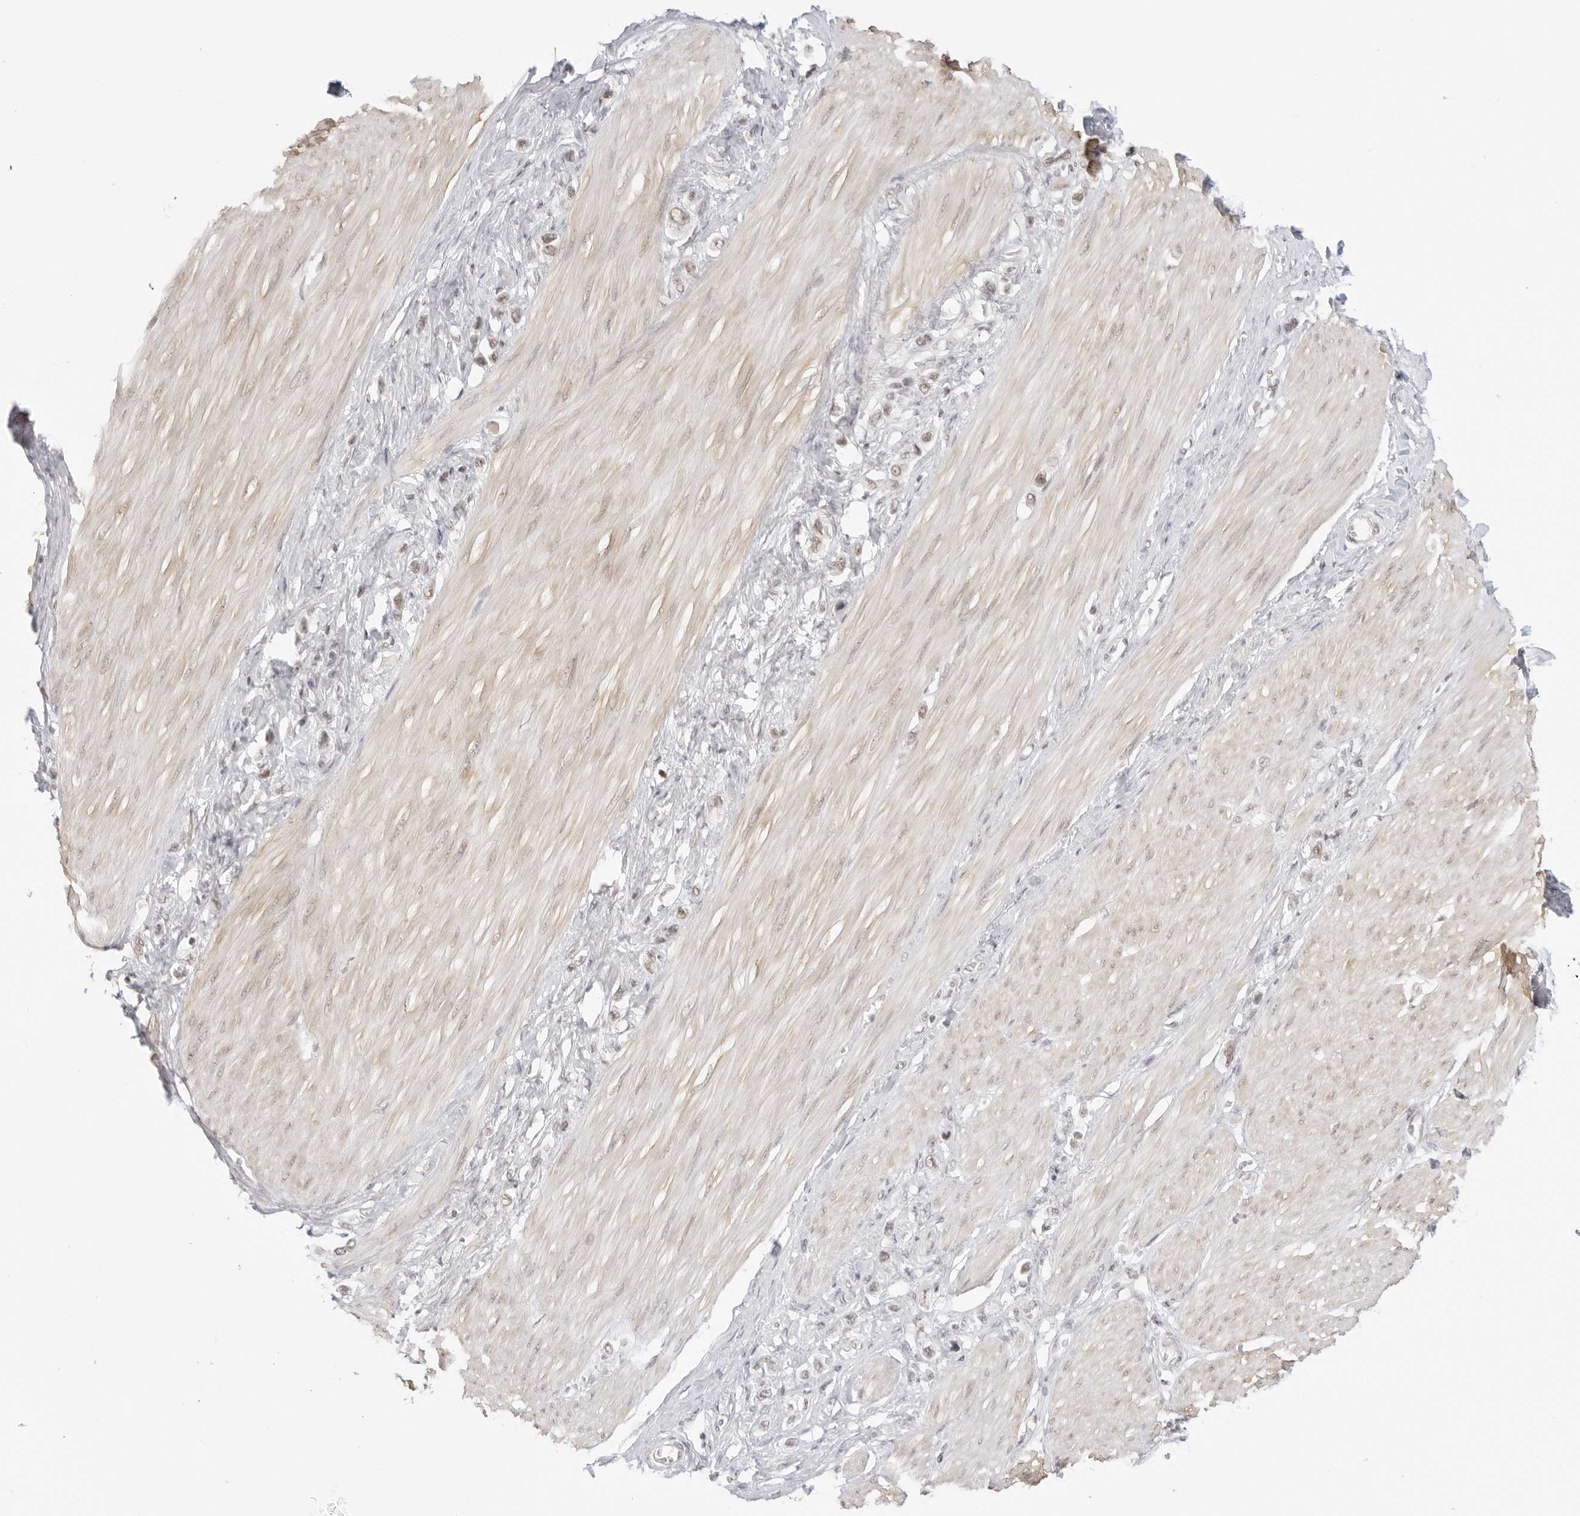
{"staining": {"intensity": "weak", "quantity": ">75%", "location": "nuclear"}, "tissue": "stomach cancer", "cell_type": "Tumor cells", "image_type": "cancer", "snomed": [{"axis": "morphology", "description": "Adenocarcinoma, NOS"}, {"axis": "topography", "description": "Stomach"}], "caption": "Adenocarcinoma (stomach) was stained to show a protein in brown. There is low levels of weak nuclear staining in approximately >75% of tumor cells.", "gene": "TCIM", "patient": {"sex": "female", "age": 65}}